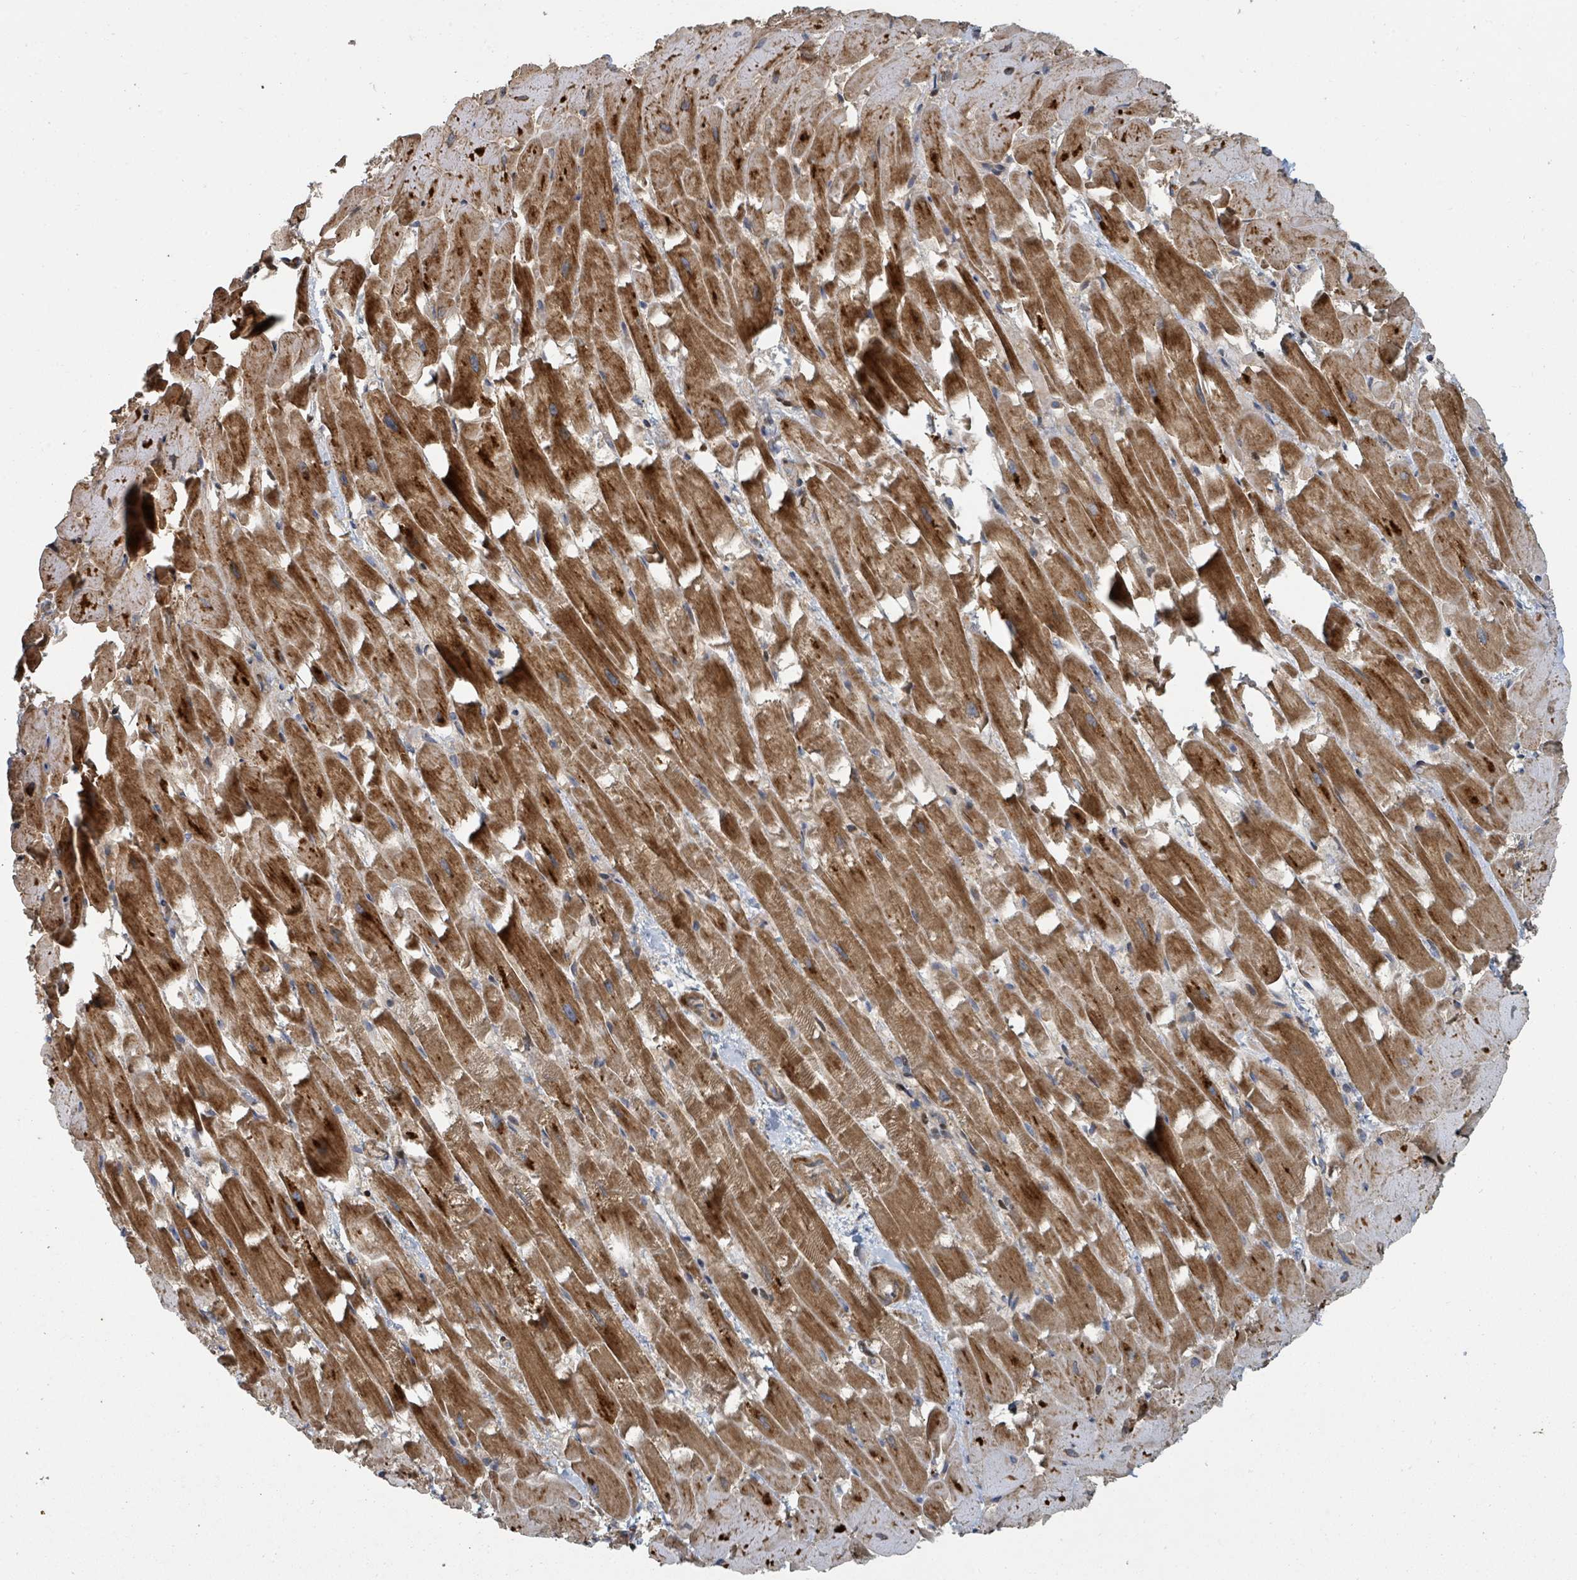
{"staining": {"intensity": "strong", "quantity": "25%-75%", "location": "cytoplasmic/membranous"}, "tissue": "heart muscle", "cell_type": "Cardiomyocytes", "image_type": "normal", "snomed": [{"axis": "morphology", "description": "Normal tissue, NOS"}, {"axis": "topography", "description": "Heart"}], "caption": "The histopathology image displays staining of unremarkable heart muscle, revealing strong cytoplasmic/membranous protein positivity (brown color) within cardiomyocytes. Nuclei are stained in blue.", "gene": "DPM1", "patient": {"sex": "male", "age": 37}}